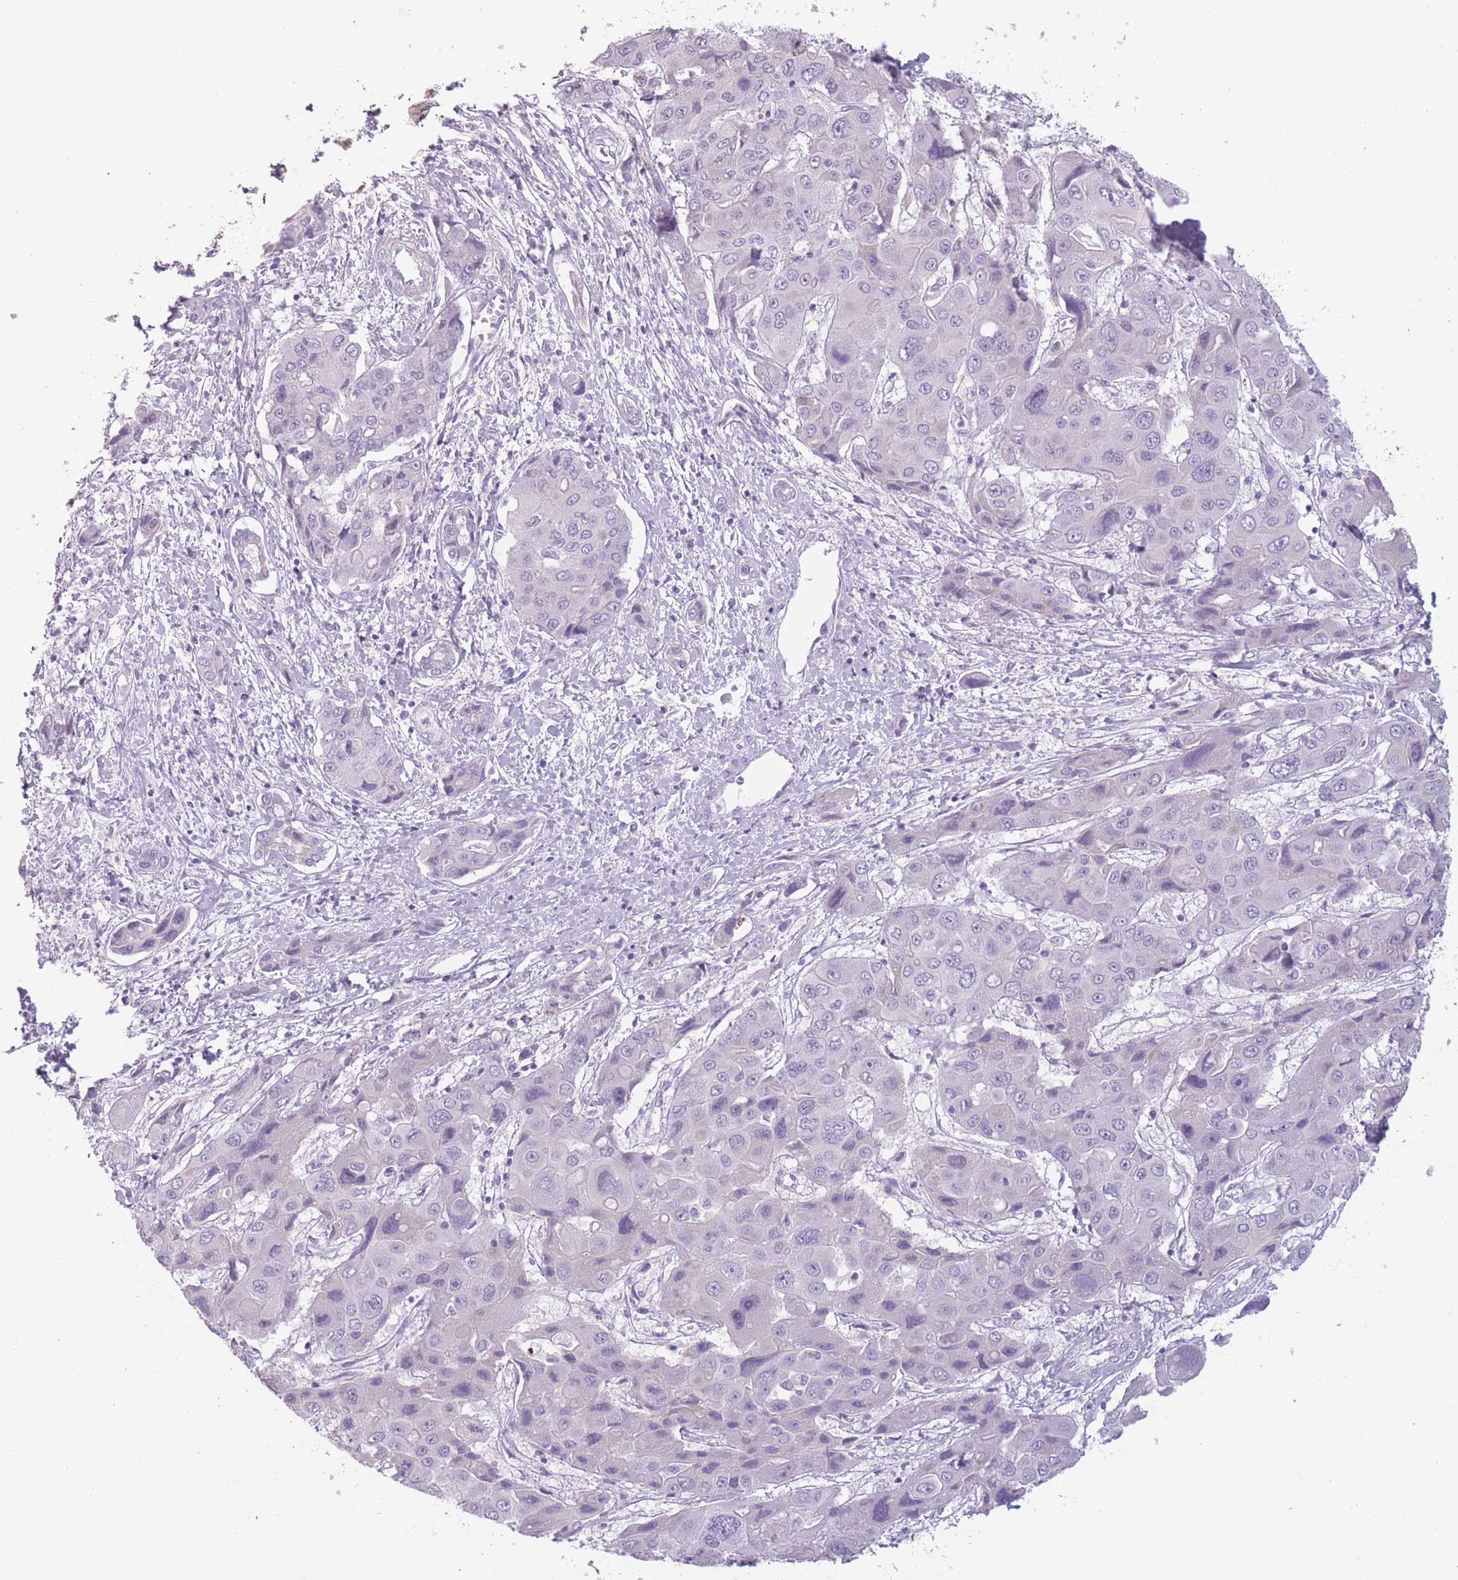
{"staining": {"intensity": "negative", "quantity": "none", "location": "none"}, "tissue": "liver cancer", "cell_type": "Tumor cells", "image_type": "cancer", "snomed": [{"axis": "morphology", "description": "Cholangiocarcinoma"}, {"axis": "topography", "description": "Liver"}], "caption": "Human liver cancer stained for a protein using immunohistochemistry (IHC) exhibits no positivity in tumor cells.", "gene": "PPFIA3", "patient": {"sex": "male", "age": 67}}